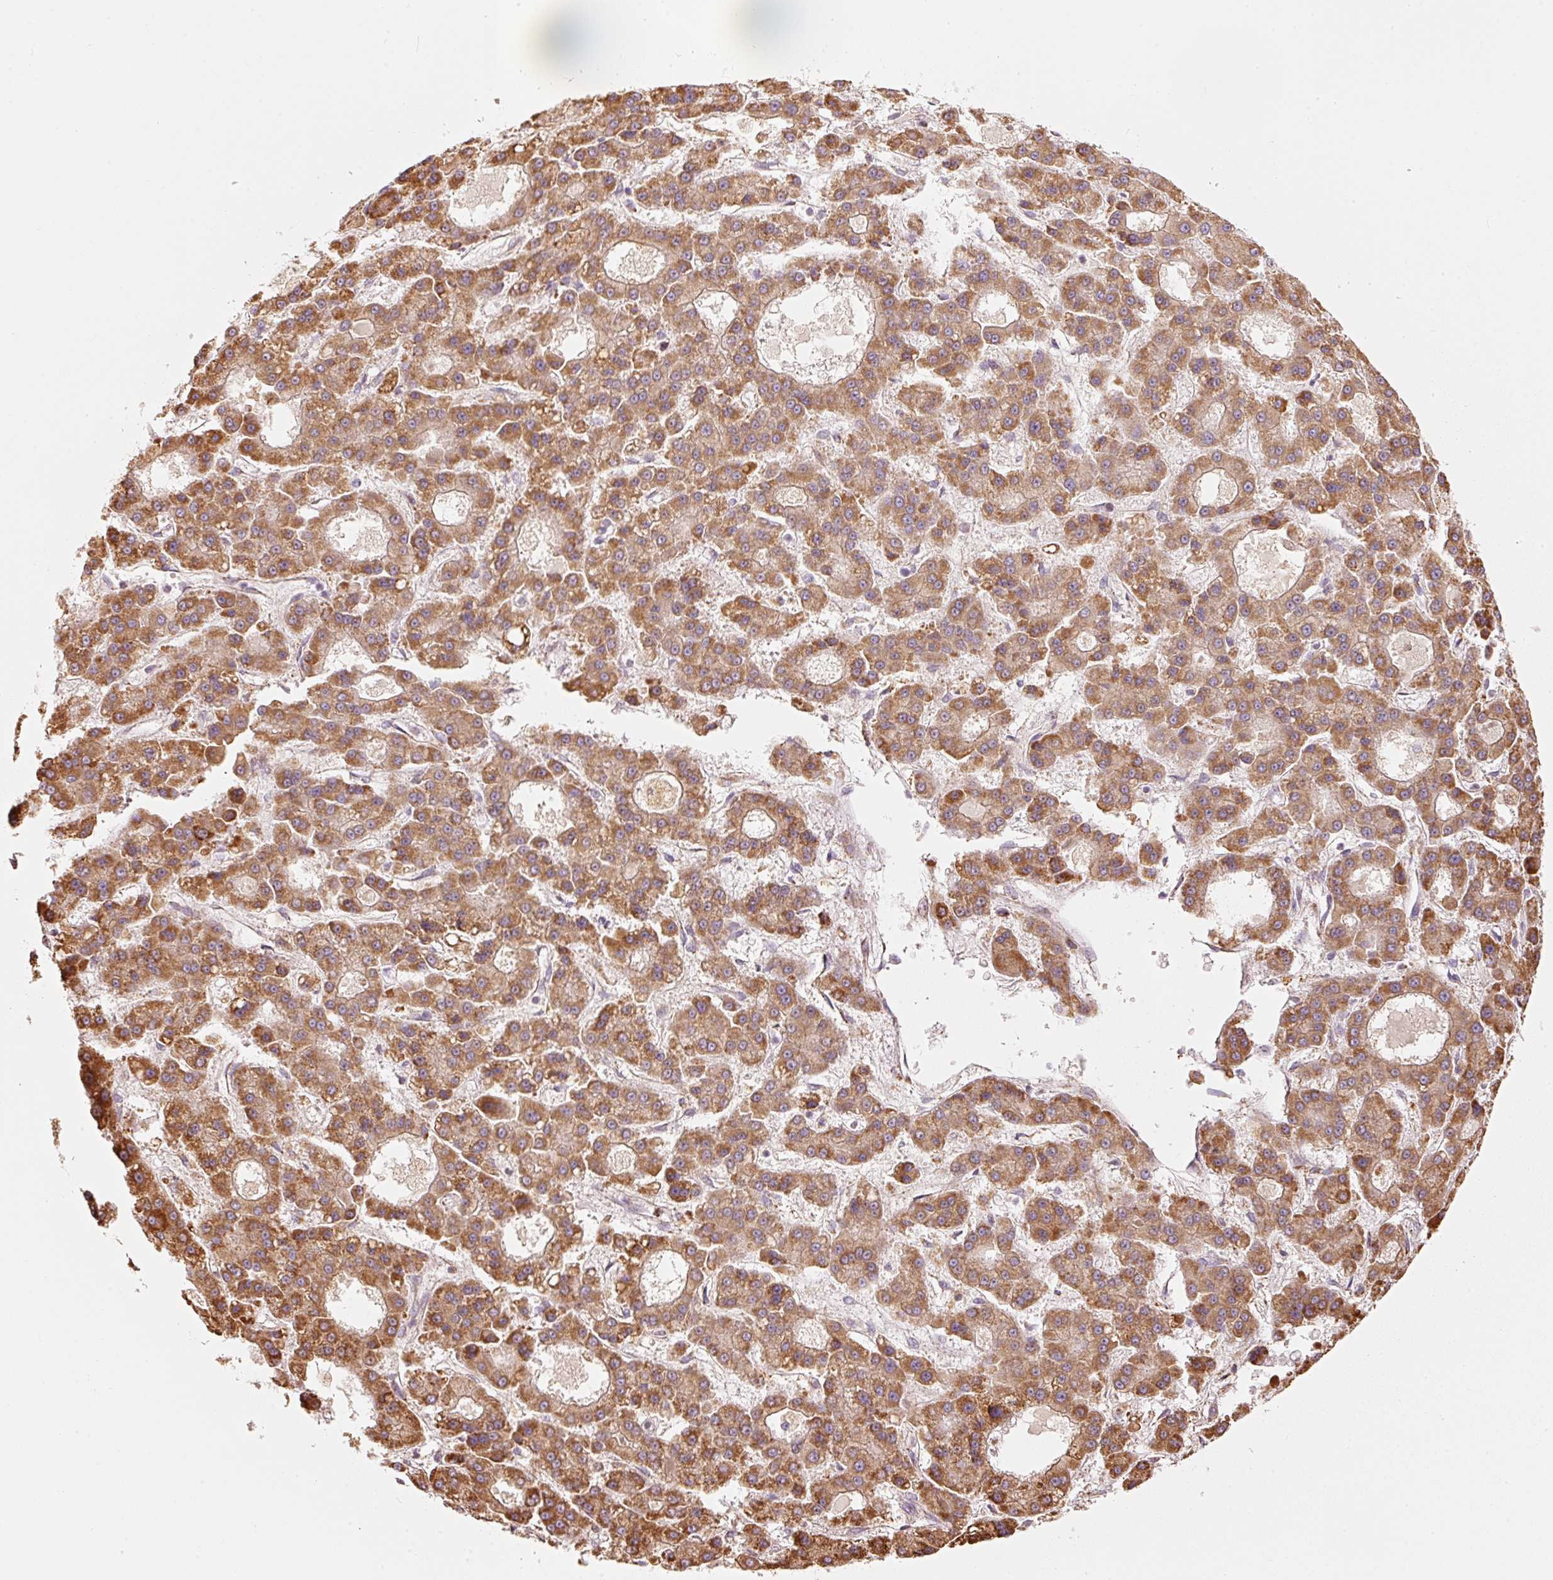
{"staining": {"intensity": "moderate", "quantity": ">75%", "location": "cytoplasmic/membranous"}, "tissue": "liver cancer", "cell_type": "Tumor cells", "image_type": "cancer", "snomed": [{"axis": "morphology", "description": "Carcinoma, Hepatocellular, NOS"}, {"axis": "topography", "description": "Liver"}], "caption": "Immunohistochemistry photomicrograph of hepatocellular carcinoma (liver) stained for a protein (brown), which shows medium levels of moderate cytoplasmic/membranous positivity in approximately >75% of tumor cells.", "gene": "C17orf98", "patient": {"sex": "male", "age": 70}}